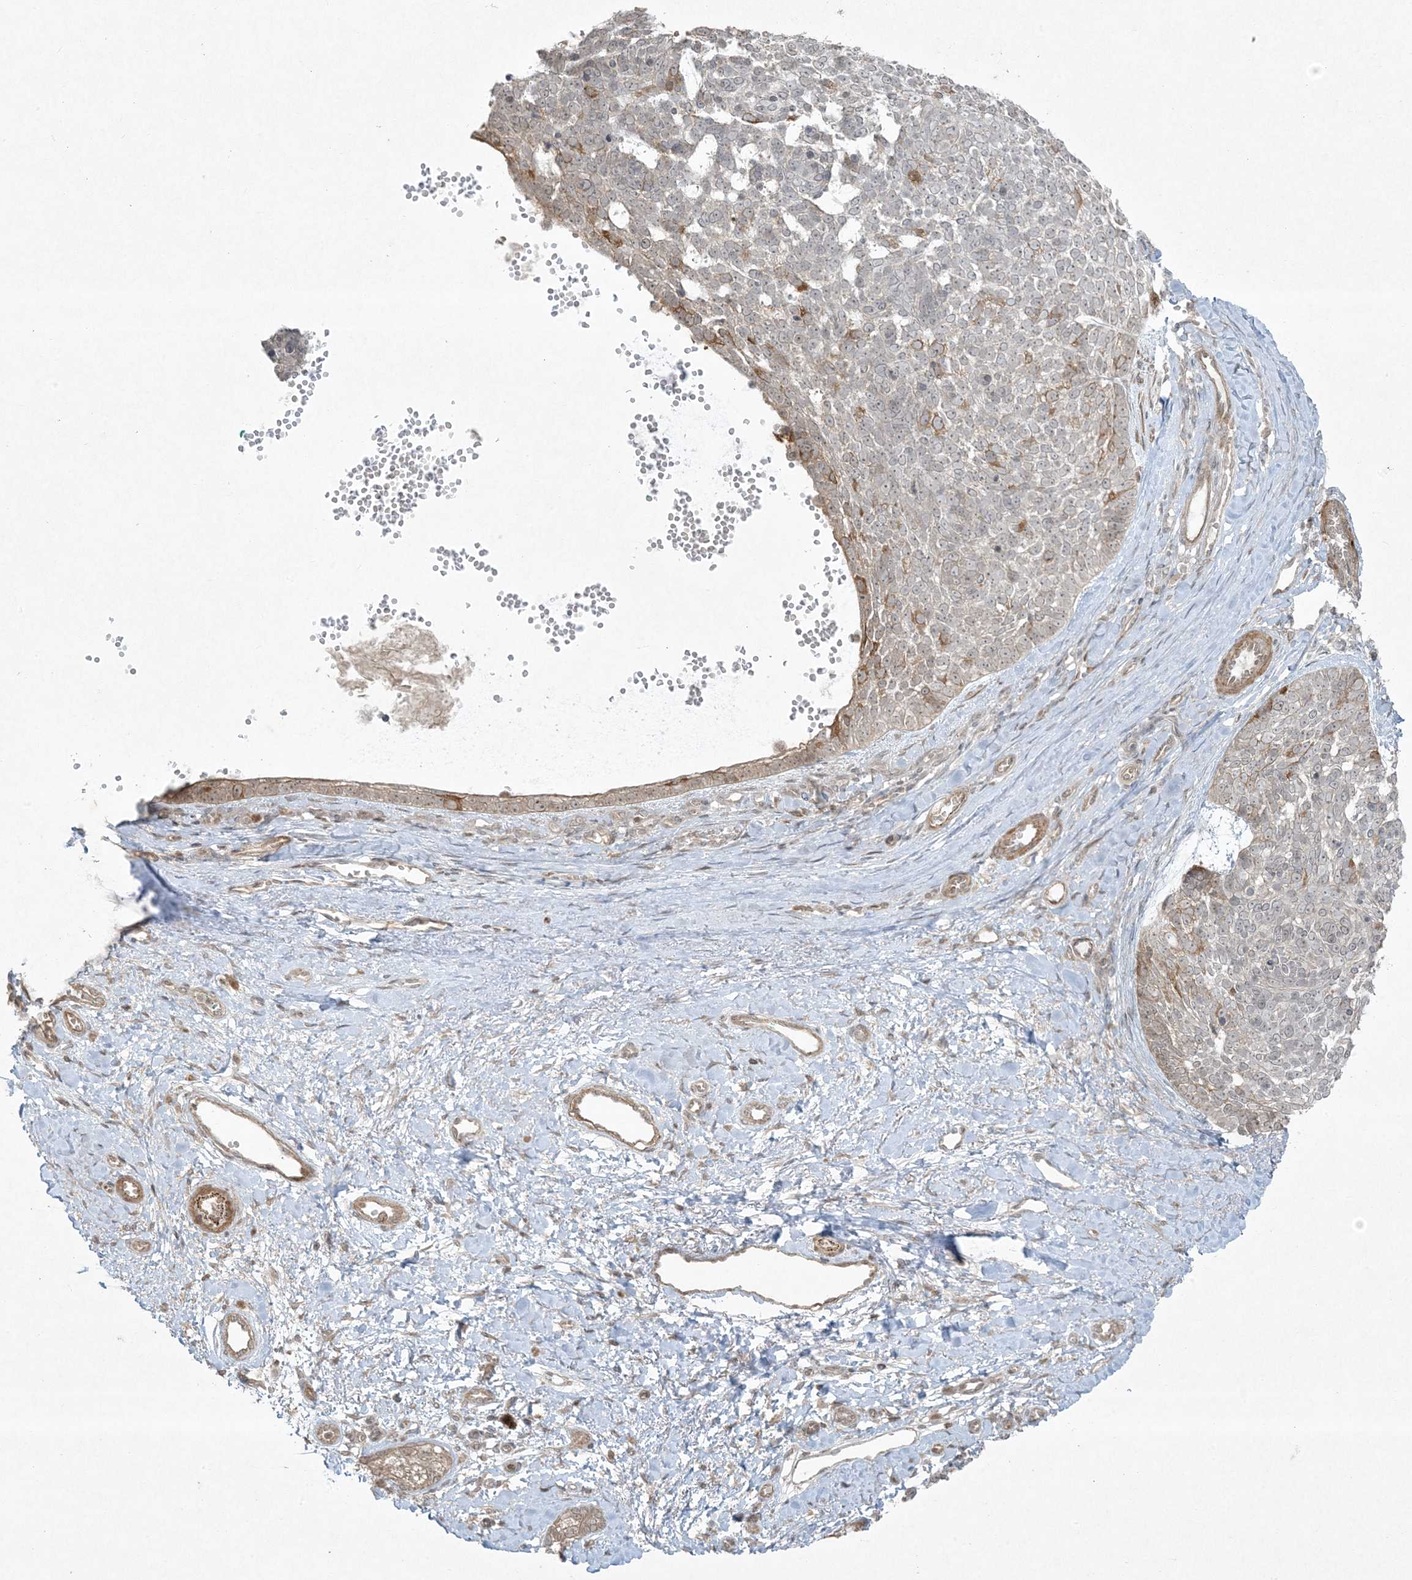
{"staining": {"intensity": "negative", "quantity": "none", "location": "none"}, "tissue": "skin cancer", "cell_type": "Tumor cells", "image_type": "cancer", "snomed": [{"axis": "morphology", "description": "Basal cell carcinoma"}, {"axis": "topography", "description": "Skin"}], "caption": "Skin cancer (basal cell carcinoma) stained for a protein using immunohistochemistry demonstrates no staining tumor cells.", "gene": "ZNF263", "patient": {"sex": "female", "age": 81}}